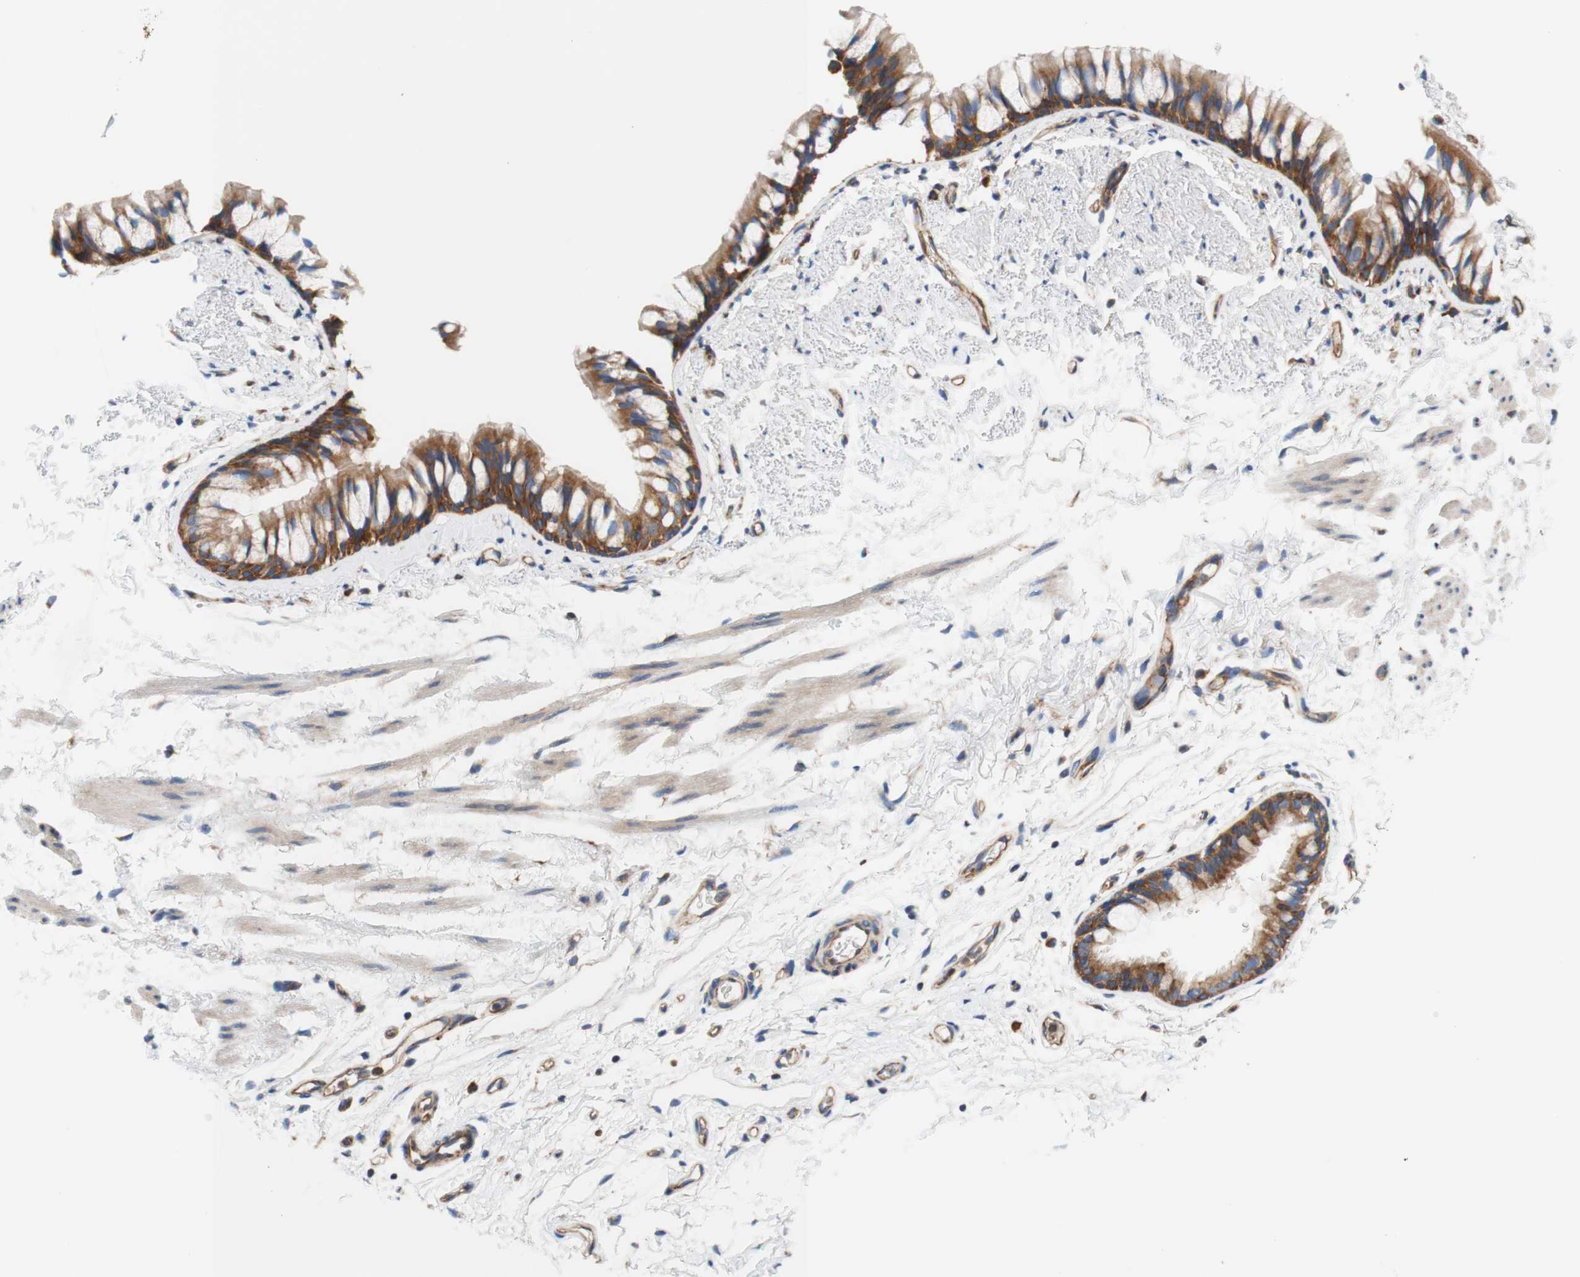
{"staining": {"intensity": "weak", "quantity": ">75%", "location": "cytoplasmic/membranous"}, "tissue": "adipose tissue", "cell_type": "Adipocytes", "image_type": "normal", "snomed": [{"axis": "morphology", "description": "Normal tissue, NOS"}, {"axis": "topography", "description": "Bronchus"}], "caption": "This is a photomicrograph of IHC staining of benign adipose tissue, which shows weak staining in the cytoplasmic/membranous of adipocytes.", "gene": "STOM", "patient": {"sex": "female", "age": 73}}